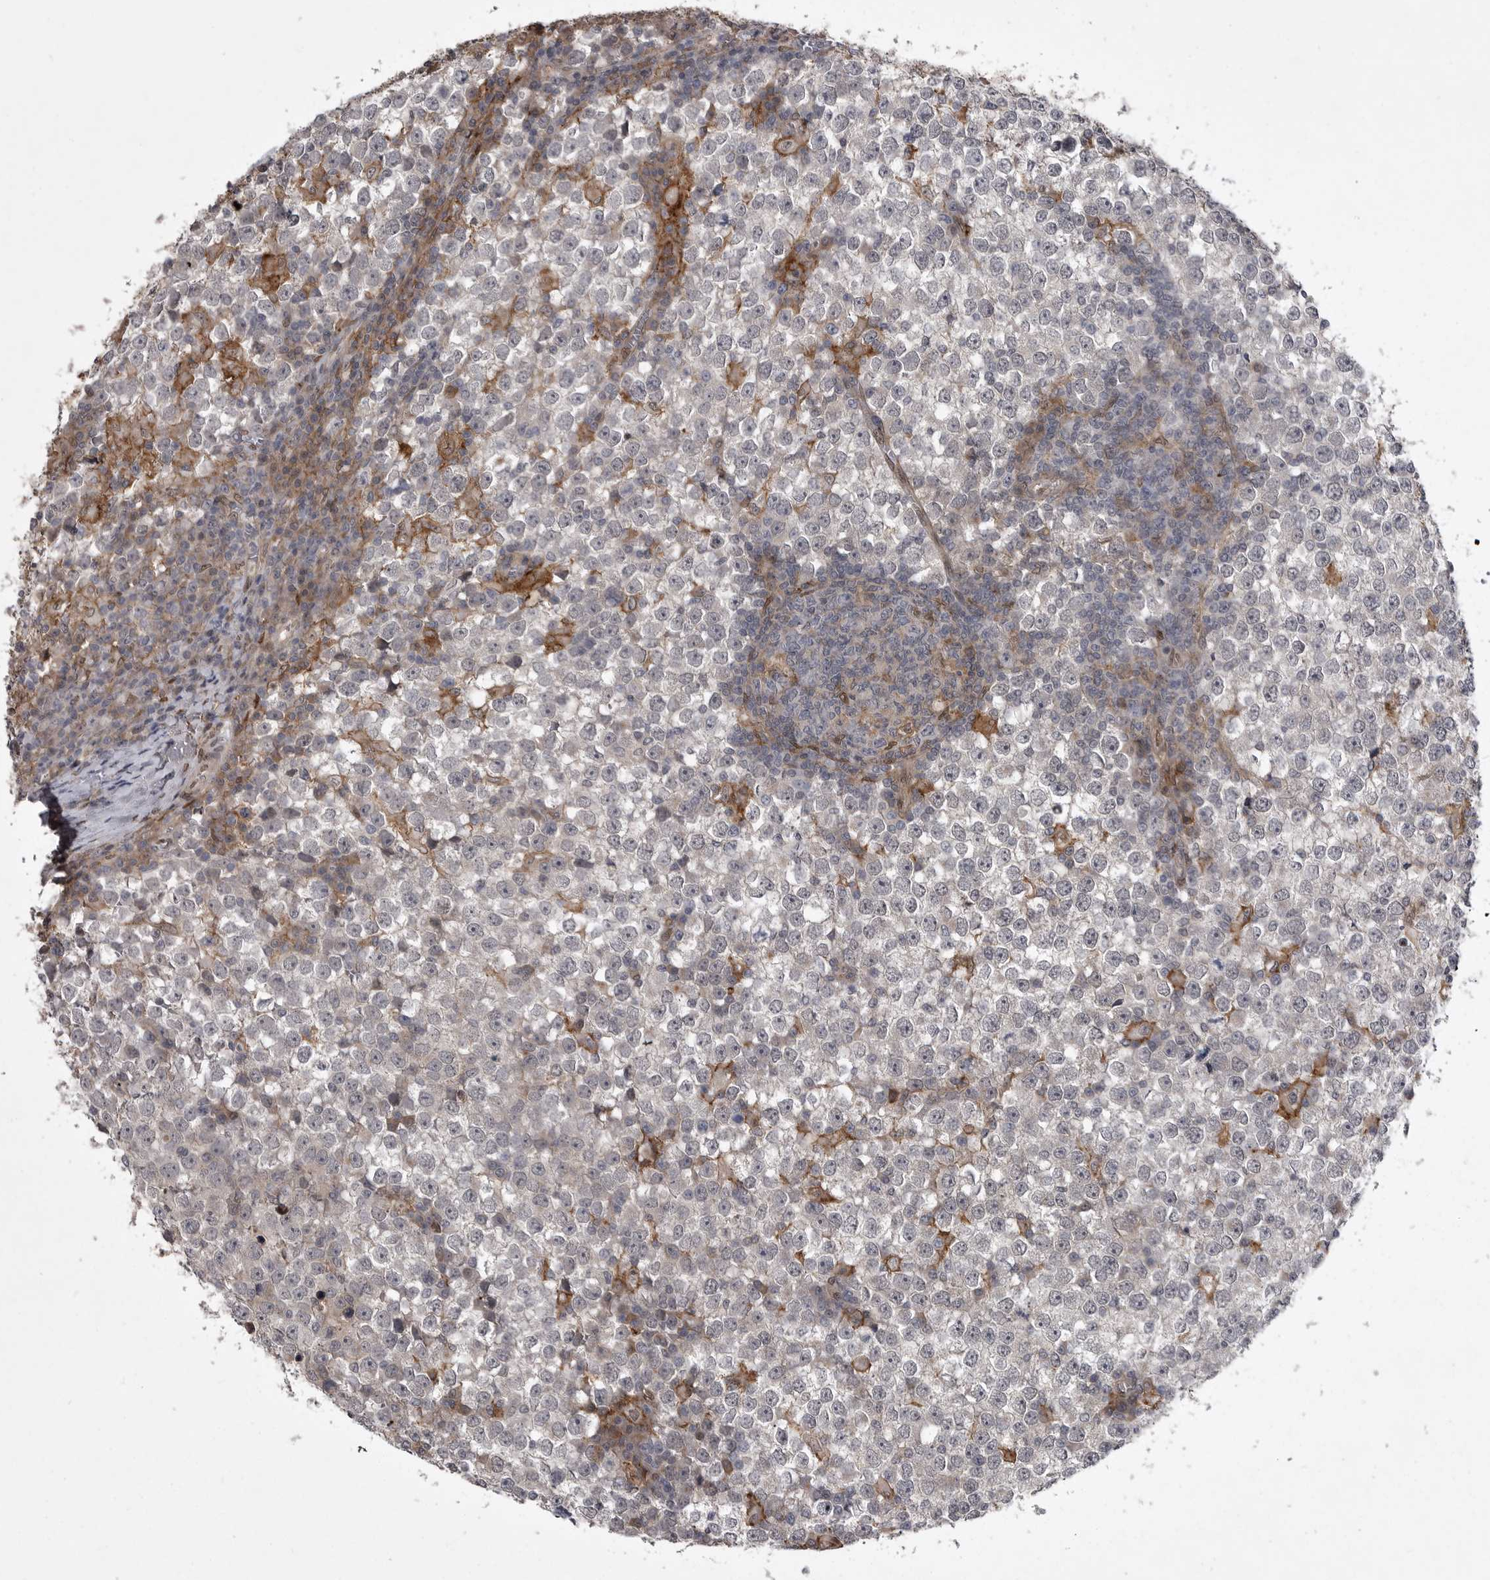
{"staining": {"intensity": "negative", "quantity": "none", "location": "none"}, "tissue": "testis cancer", "cell_type": "Tumor cells", "image_type": "cancer", "snomed": [{"axis": "morphology", "description": "Seminoma, NOS"}, {"axis": "topography", "description": "Testis"}], "caption": "There is no significant positivity in tumor cells of testis seminoma.", "gene": "ABL1", "patient": {"sex": "male", "age": 65}}